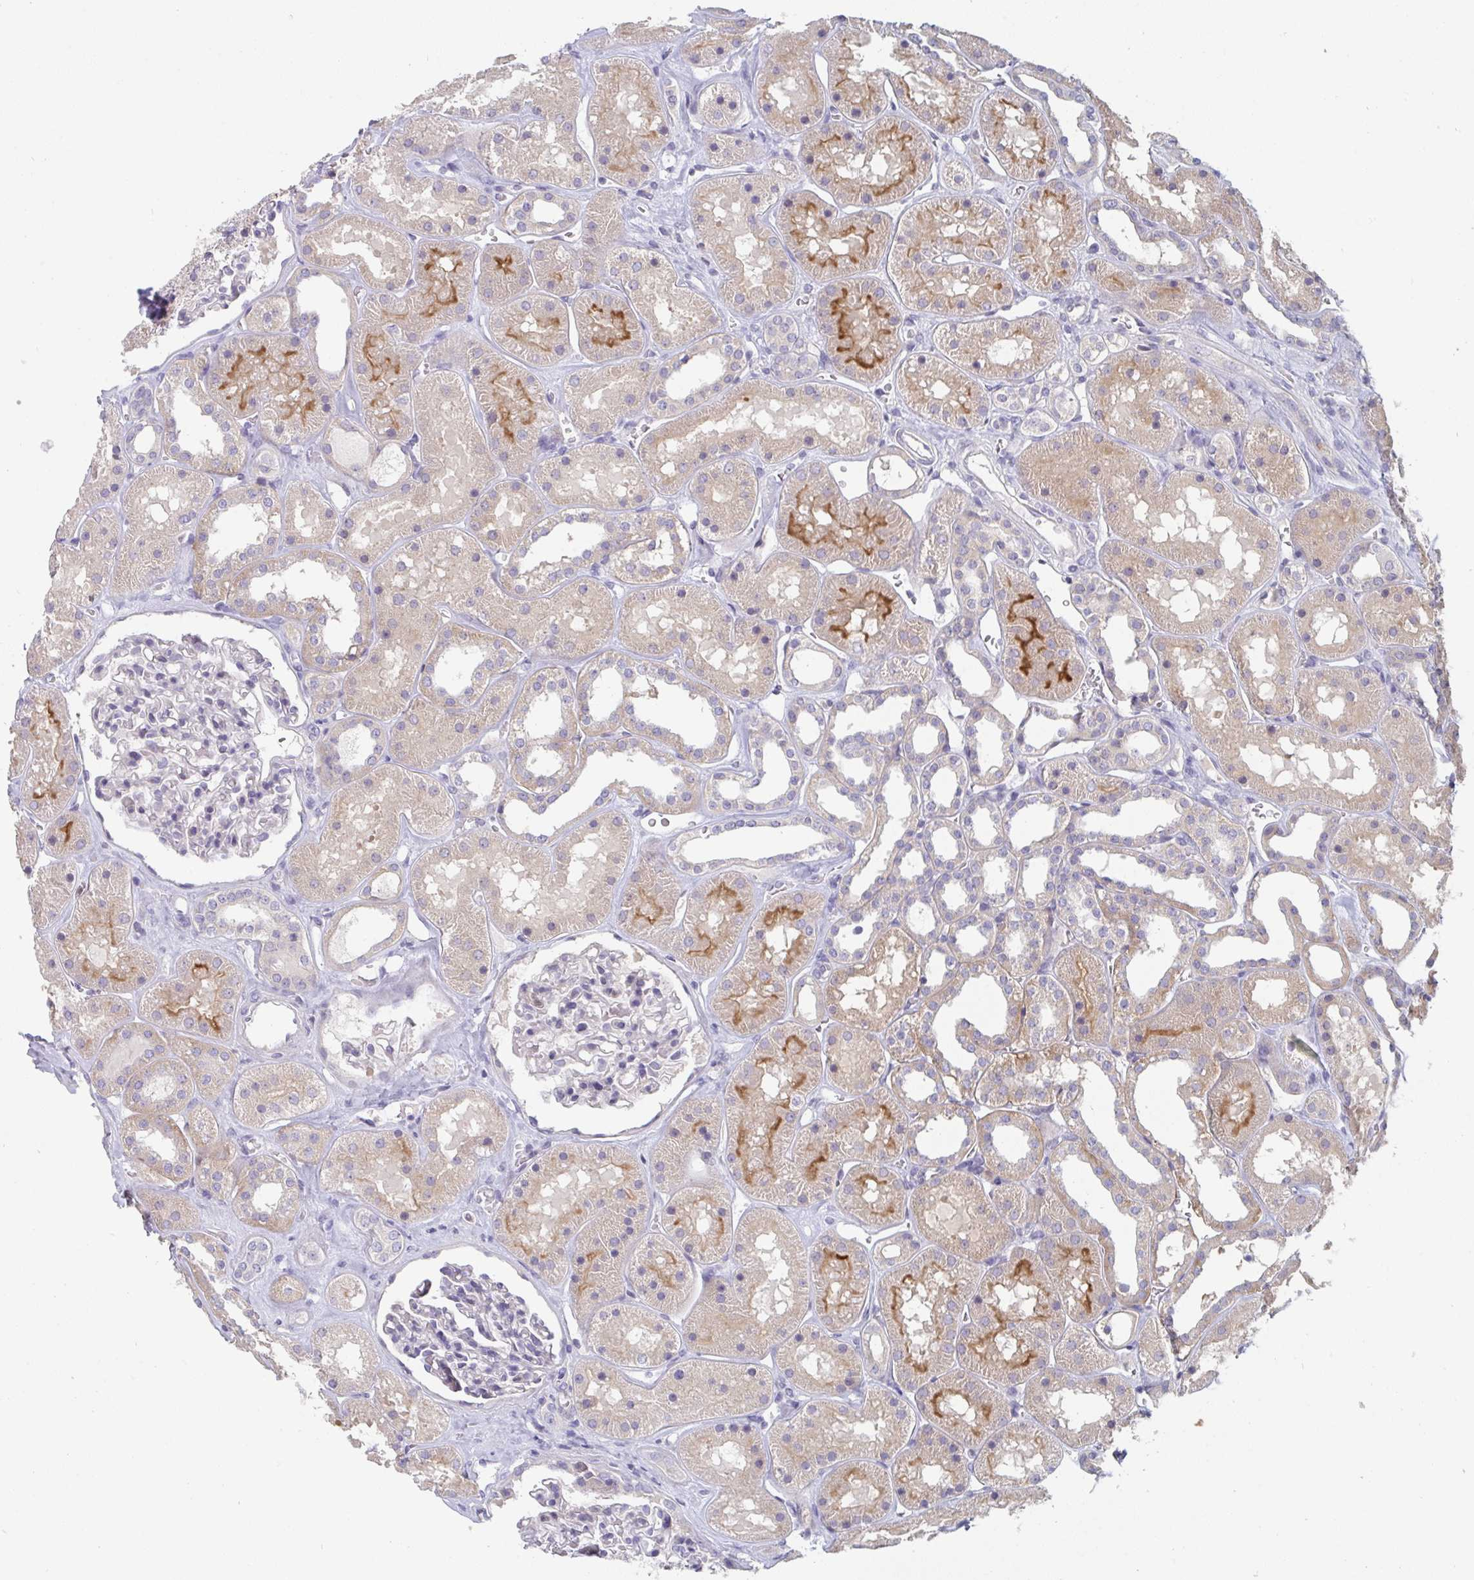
{"staining": {"intensity": "negative", "quantity": "none", "location": "none"}, "tissue": "kidney", "cell_type": "Cells in glomeruli", "image_type": "normal", "snomed": [{"axis": "morphology", "description": "Normal tissue, NOS"}, {"axis": "topography", "description": "Kidney"}], "caption": "High power microscopy histopathology image of an immunohistochemistry (IHC) image of normal kidney, revealing no significant staining in cells in glomeruli.", "gene": "PTPRD", "patient": {"sex": "female", "age": 41}}